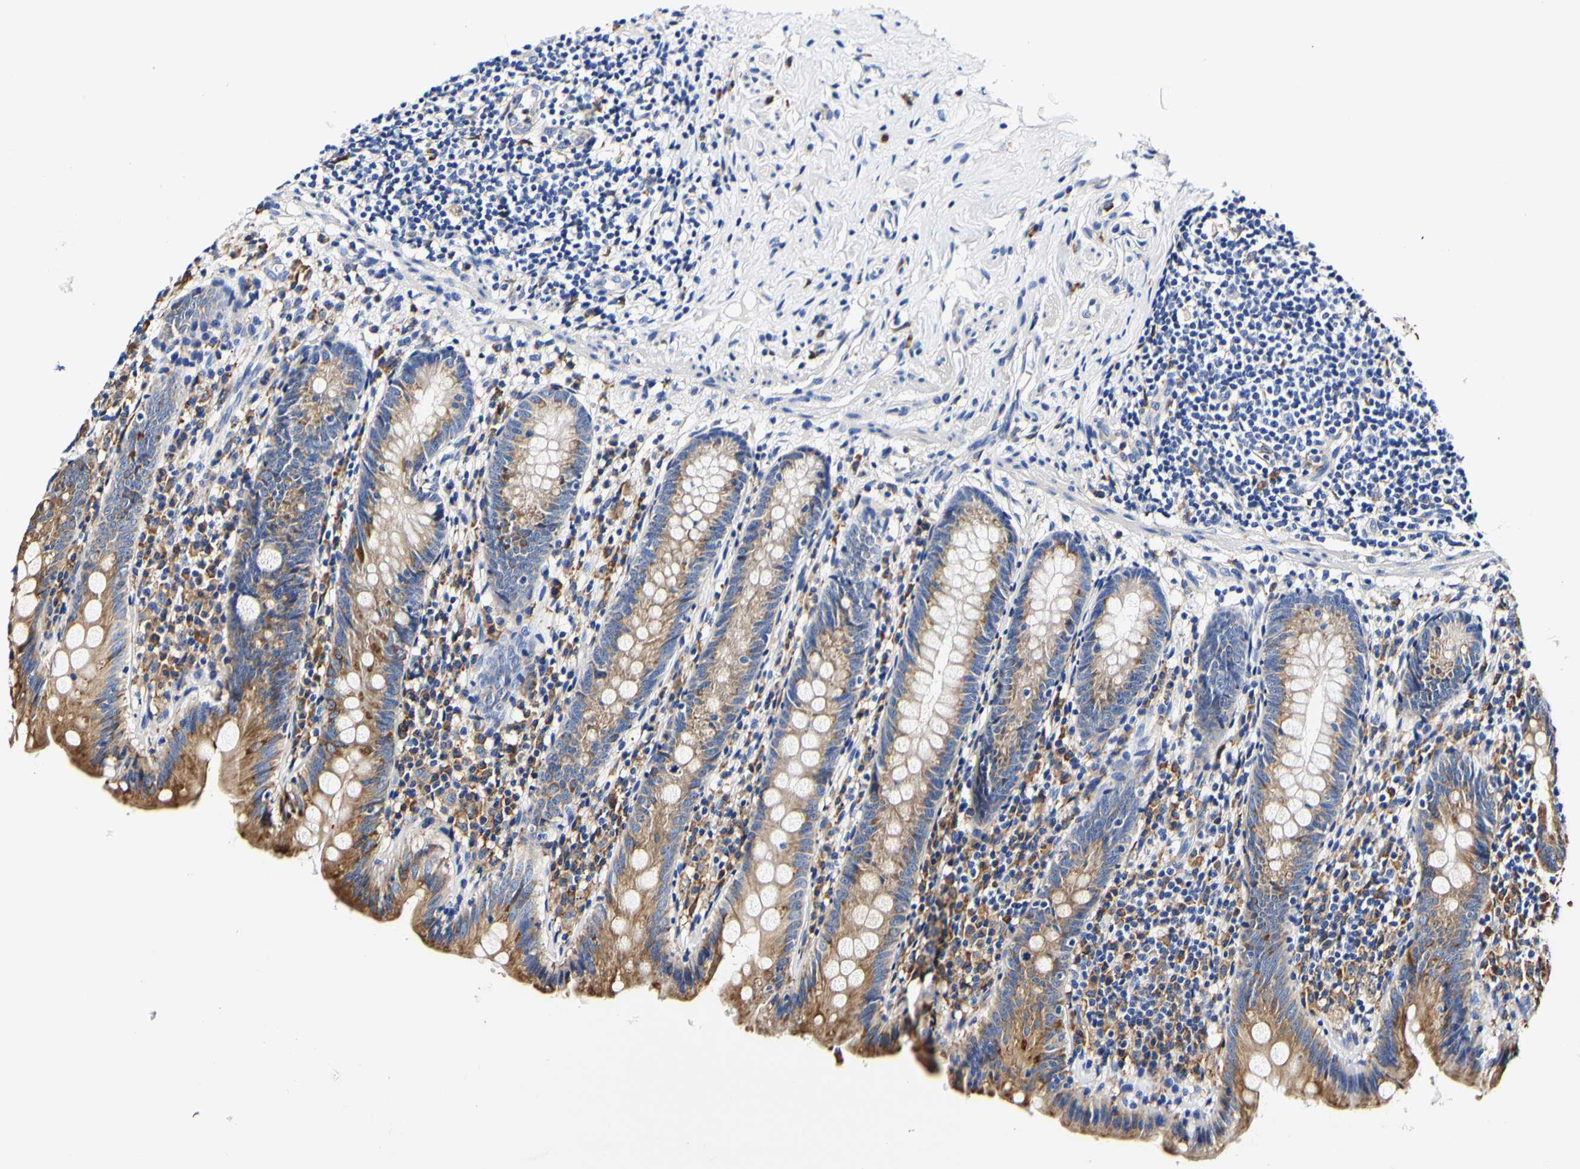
{"staining": {"intensity": "moderate", "quantity": "25%-75%", "location": "cytoplasmic/membranous"}, "tissue": "appendix", "cell_type": "Glandular cells", "image_type": "normal", "snomed": [{"axis": "morphology", "description": "Normal tissue, NOS"}, {"axis": "topography", "description": "Appendix"}], "caption": "This photomicrograph demonstrates IHC staining of benign appendix, with medium moderate cytoplasmic/membranous positivity in about 25%-75% of glandular cells.", "gene": "P4HB", "patient": {"sex": "male", "age": 52}}